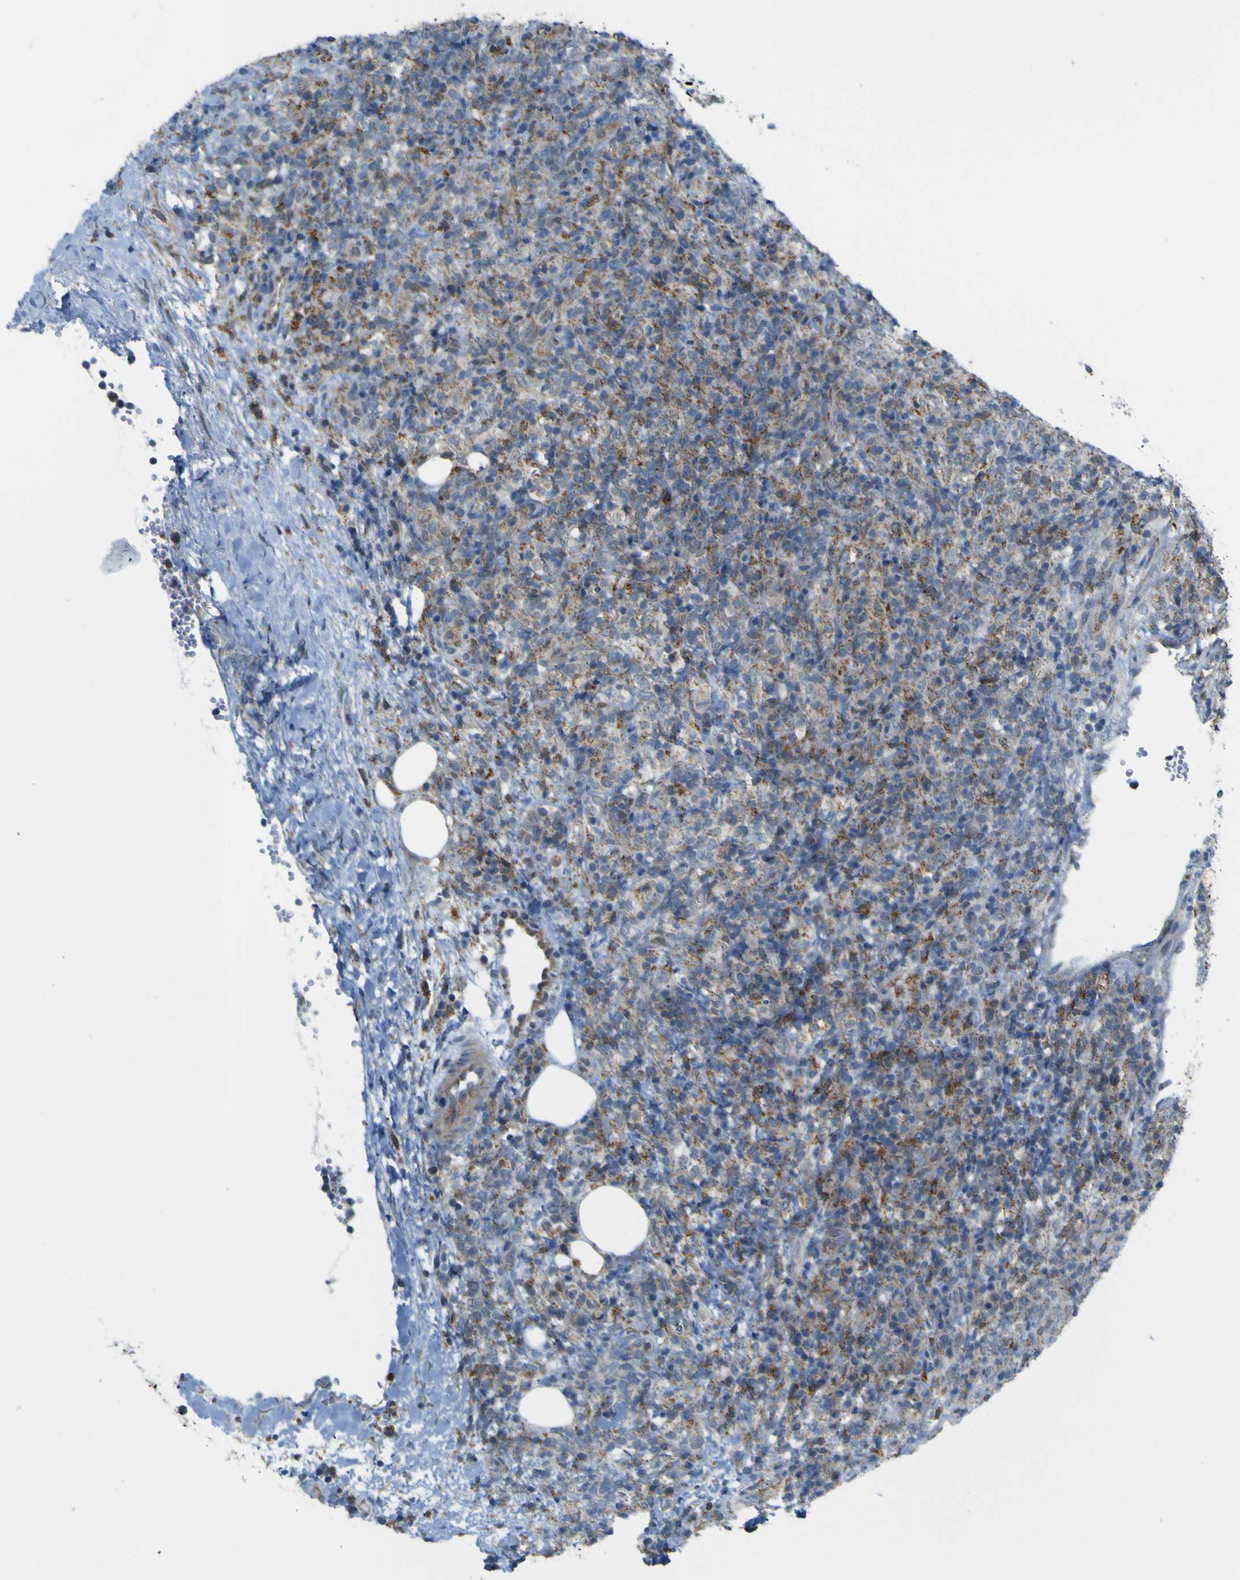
{"staining": {"intensity": "moderate", "quantity": "25%-75%", "location": "cytoplasmic/membranous"}, "tissue": "lymphoma", "cell_type": "Tumor cells", "image_type": "cancer", "snomed": [{"axis": "morphology", "description": "Malignant lymphoma, non-Hodgkin's type, High grade"}, {"axis": "topography", "description": "Lymph node"}], "caption": "Human malignant lymphoma, non-Hodgkin's type (high-grade) stained with a brown dye reveals moderate cytoplasmic/membranous positive expression in about 25%-75% of tumor cells.", "gene": "ACBD5", "patient": {"sex": "female", "age": 76}}